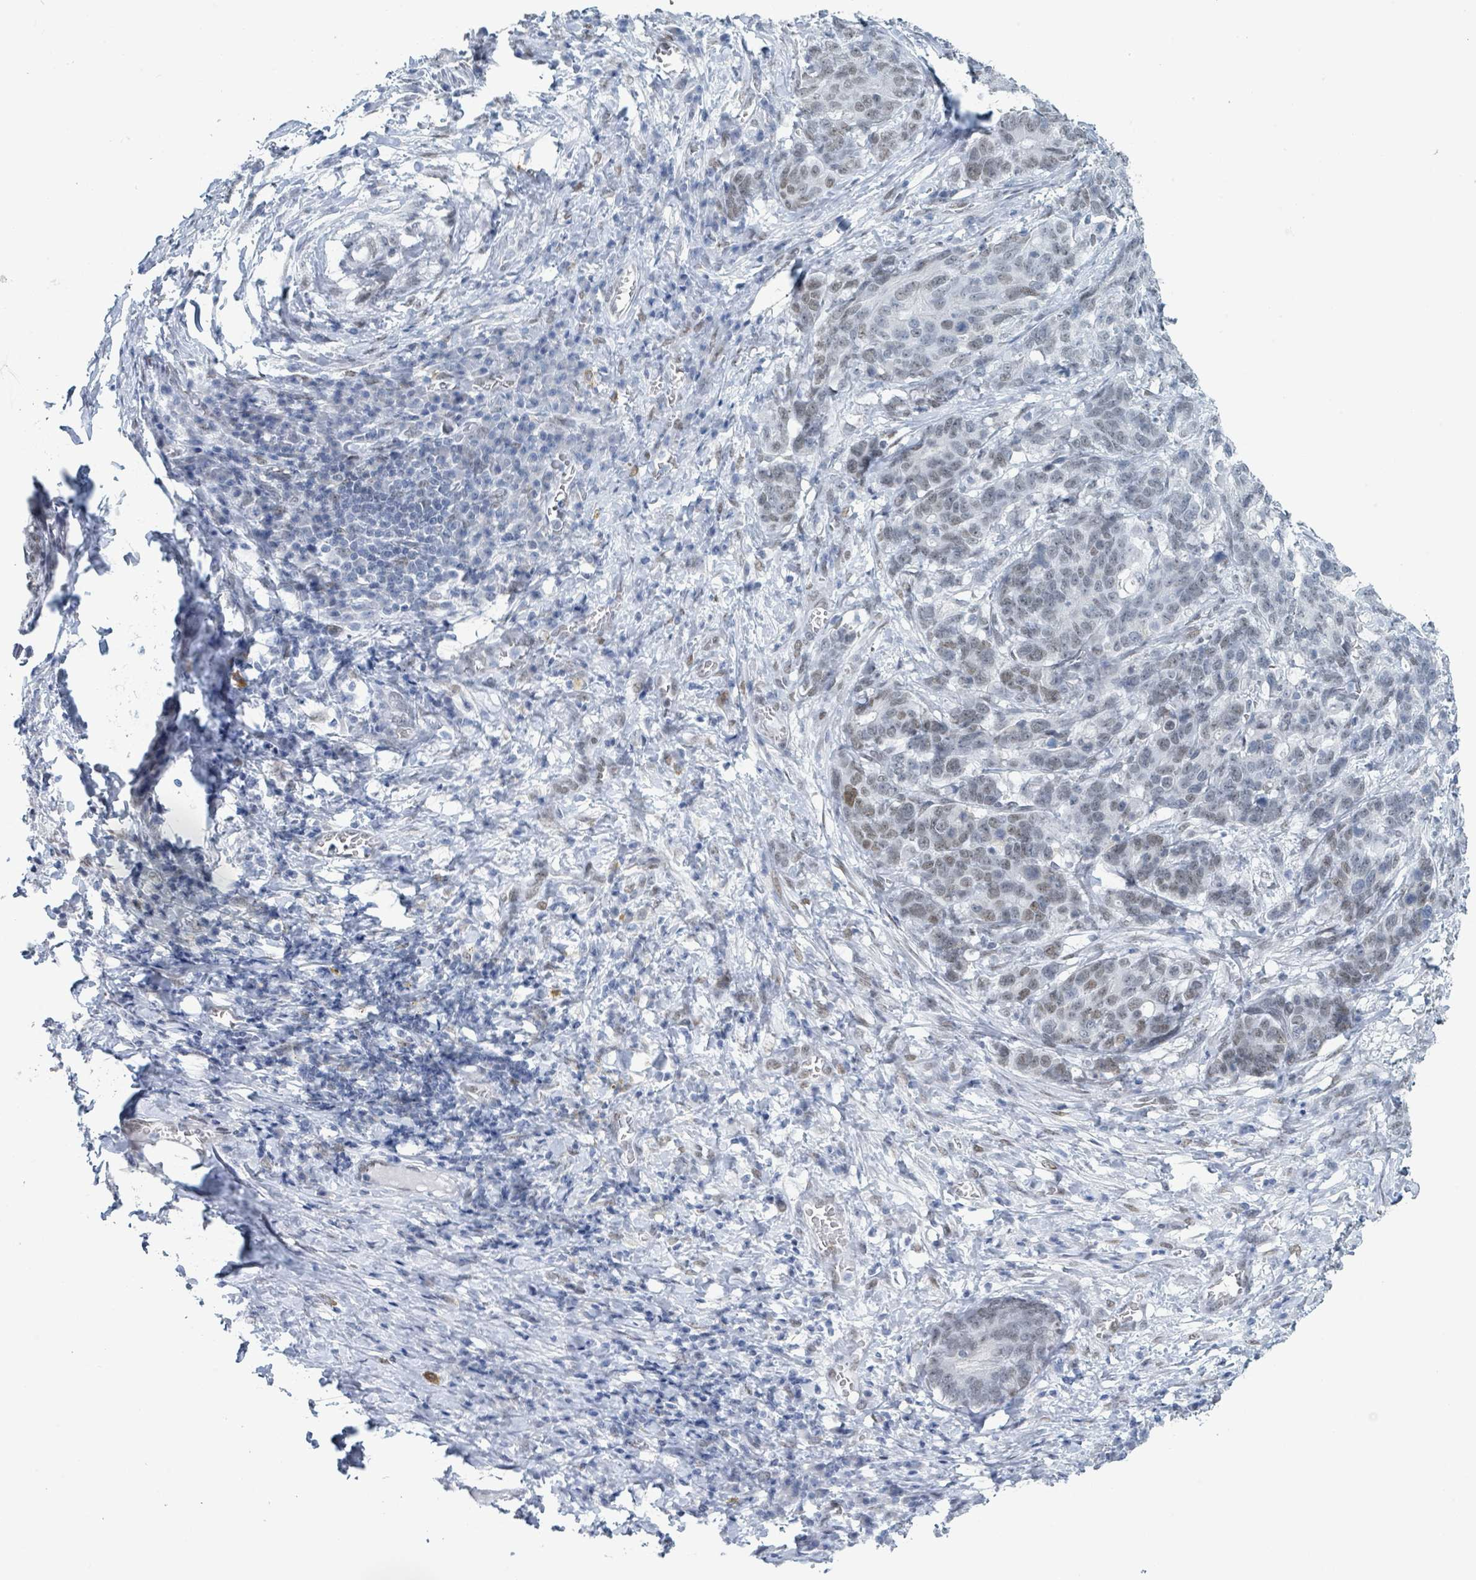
{"staining": {"intensity": "weak", "quantity": "<25%", "location": "nuclear"}, "tissue": "stomach cancer", "cell_type": "Tumor cells", "image_type": "cancer", "snomed": [{"axis": "morphology", "description": "Normal tissue, NOS"}, {"axis": "morphology", "description": "Adenocarcinoma, NOS"}, {"axis": "topography", "description": "Stomach"}], "caption": "Human adenocarcinoma (stomach) stained for a protein using immunohistochemistry (IHC) exhibits no staining in tumor cells.", "gene": "EHMT2", "patient": {"sex": "female", "age": 64}}